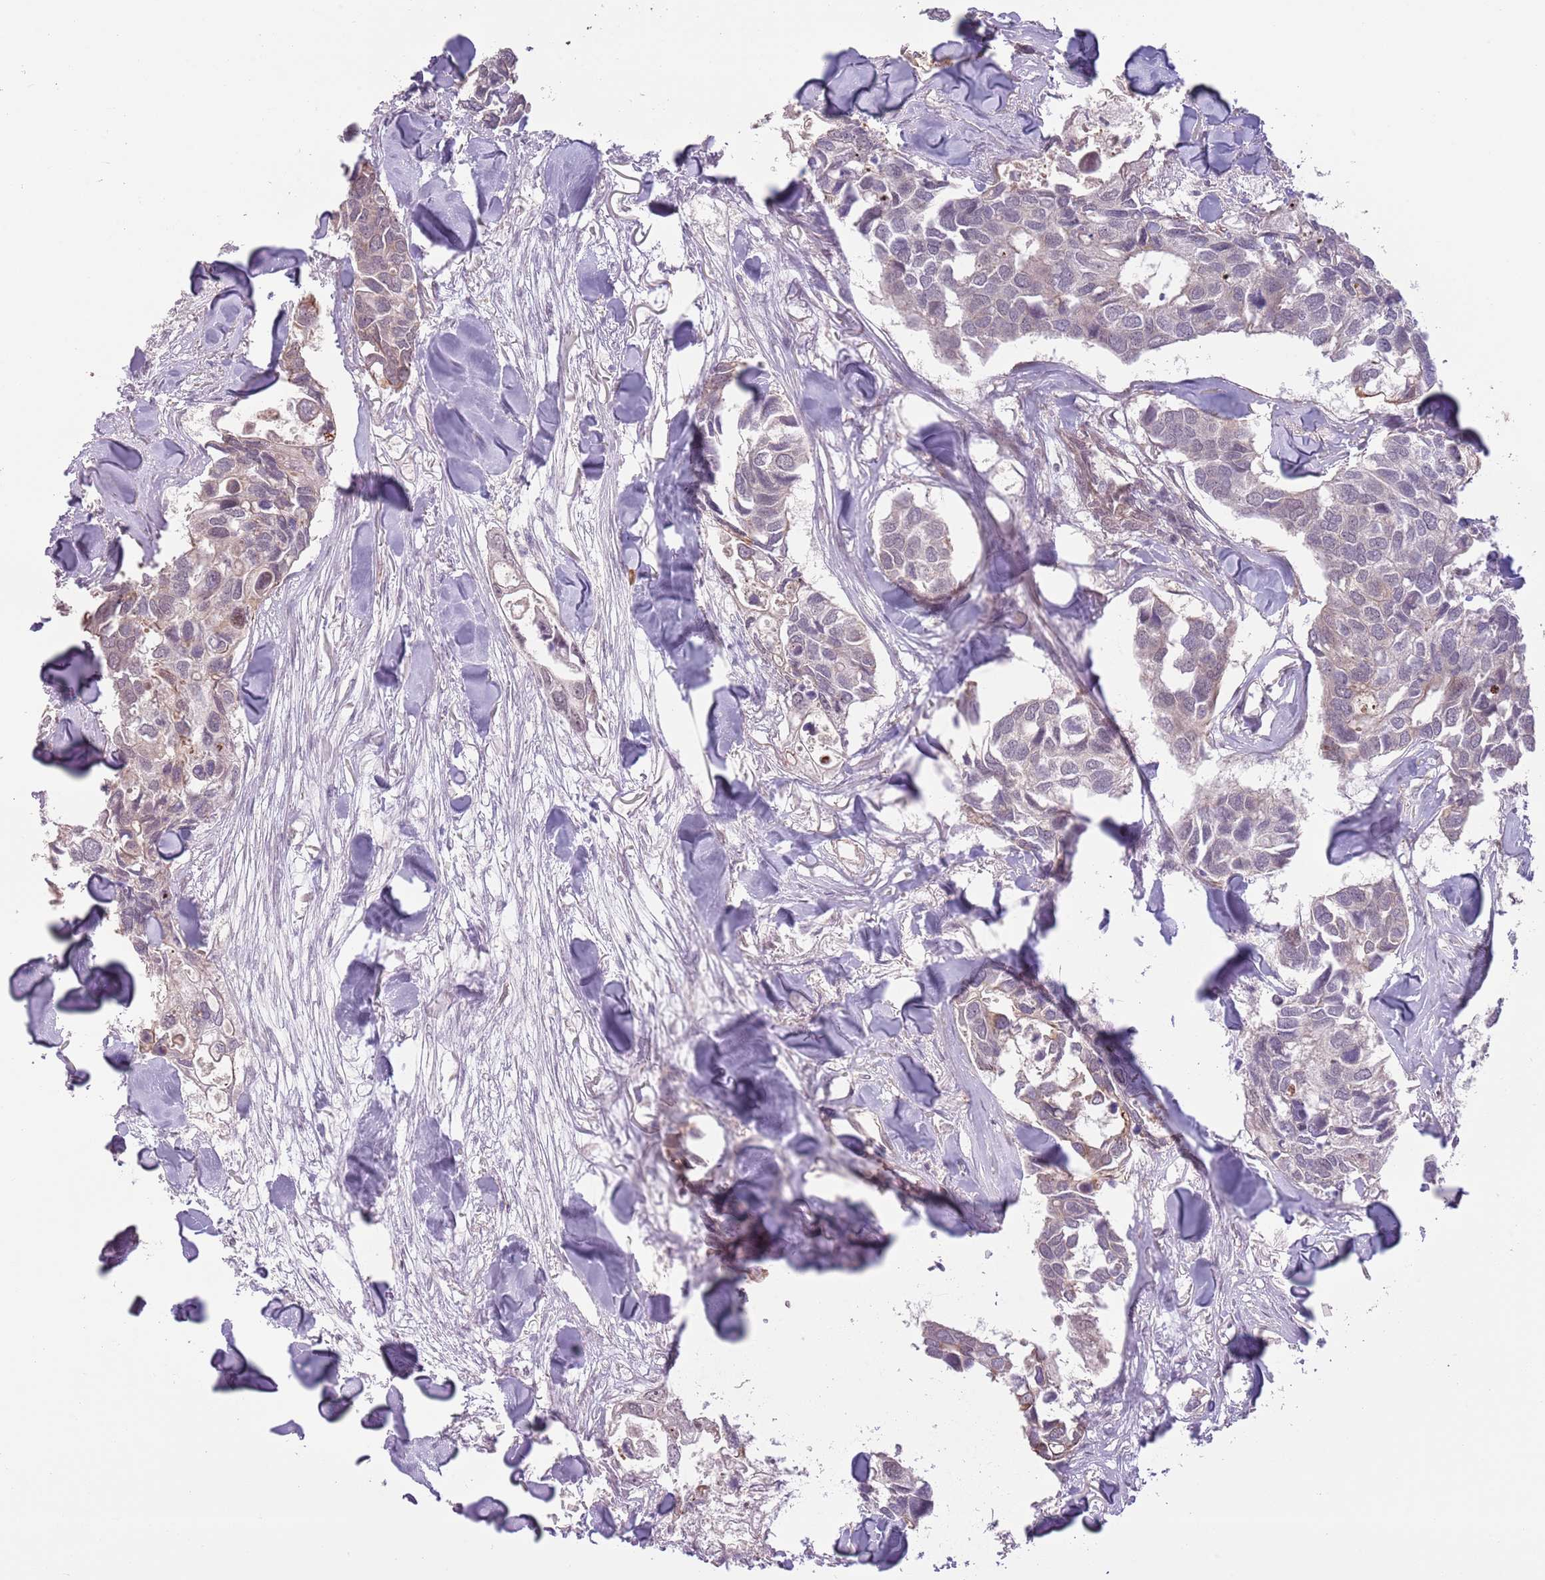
{"staining": {"intensity": "negative", "quantity": "none", "location": "none"}, "tissue": "breast cancer", "cell_type": "Tumor cells", "image_type": "cancer", "snomed": [{"axis": "morphology", "description": "Duct carcinoma"}, {"axis": "topography", "description": "Breast"}], "caption": "Tumor cells show no significant protein expression in breast cancer (invasive ductal carcinoma). The staining is performed using DAB brown chromogen with nuclei counter-stained in using hematoxylin.", "gene": "CCDC154", "patient": {"sex": "female", "age": 83}}